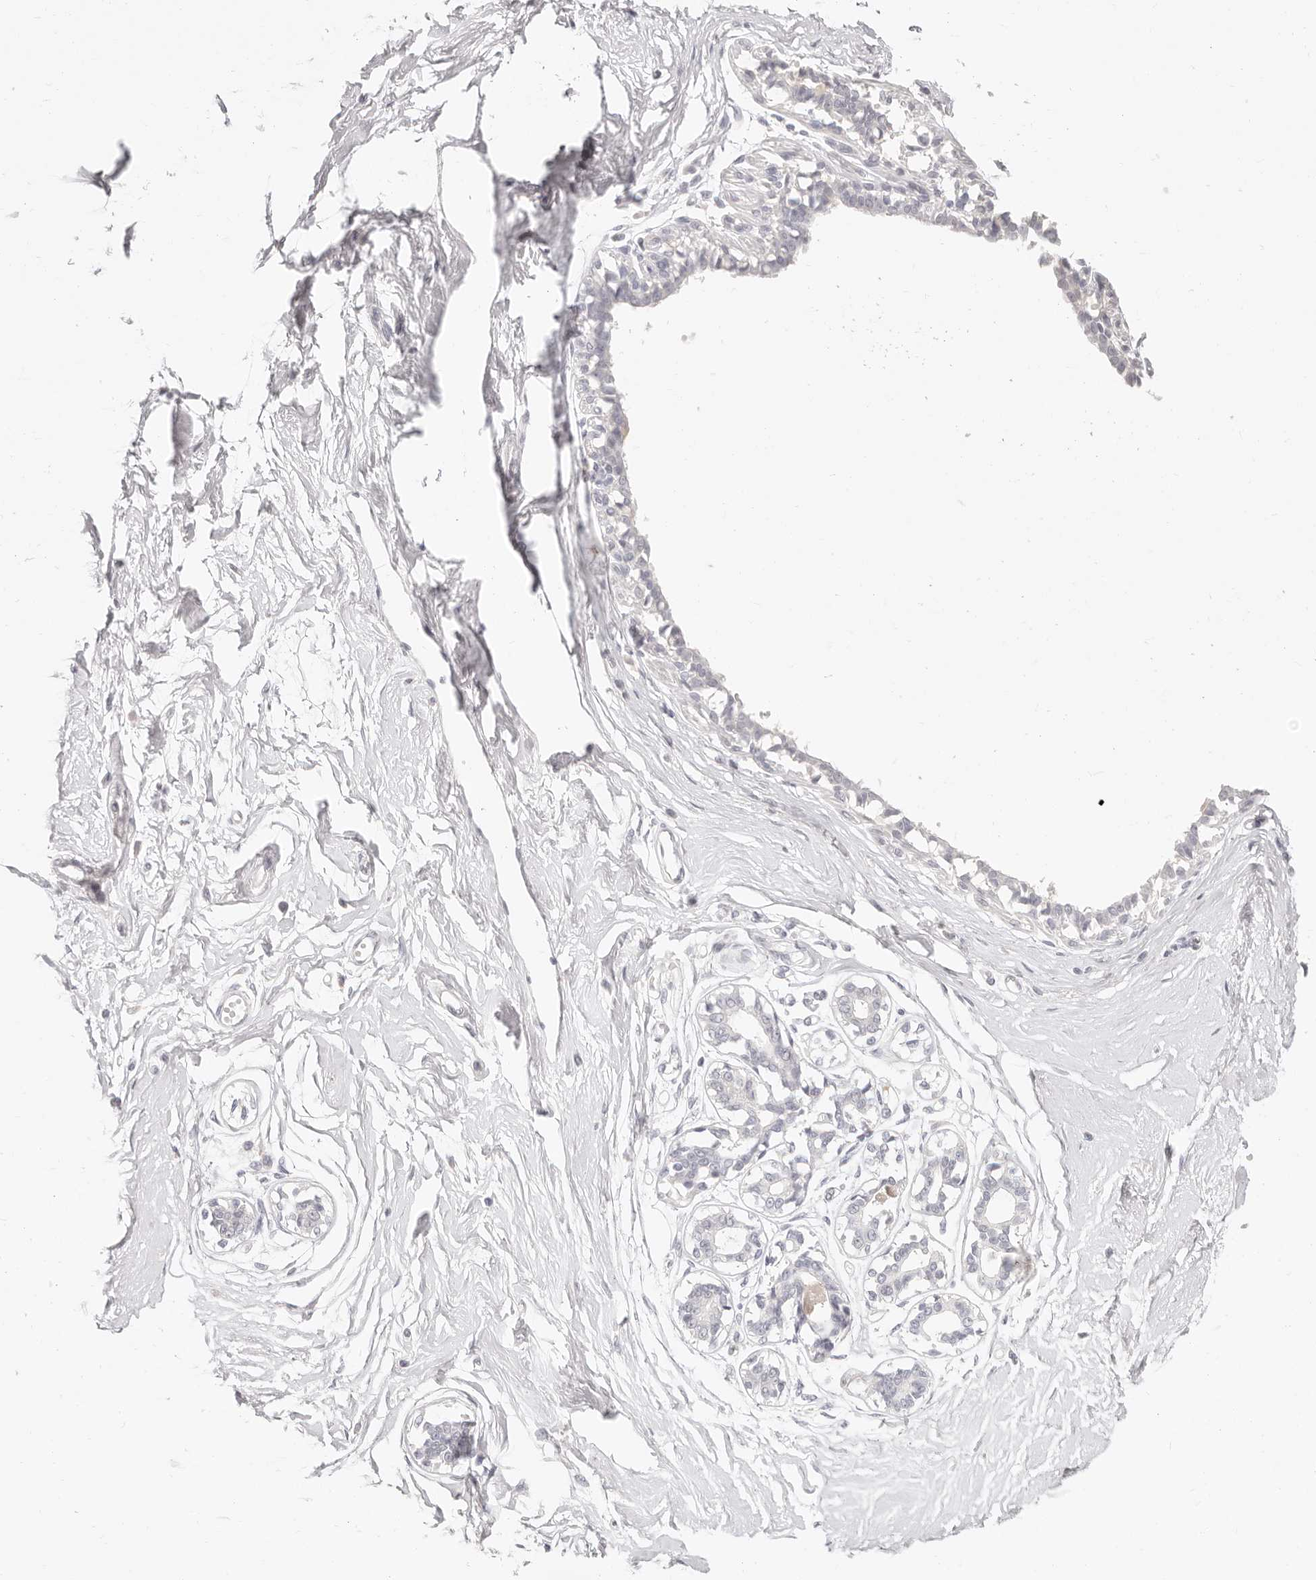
{"staining": {"intensity": "negative", "quantity": "none", "location": "none"}, "tissue": "breast", "cell_type": "Adipocytes", "image_type": "normal", "snomed": [{"axis": "morphology", "description": "Normal tissue, NOS"}, {"axis": "topography", "description": "Breast"}], "caption": "A high-resolution histopathology image shows IHC staining of normal breast, which displays no significant staining in adipocytes.", "gene": "ASCL1", "patient": {"sex": "female", "age": 45}}